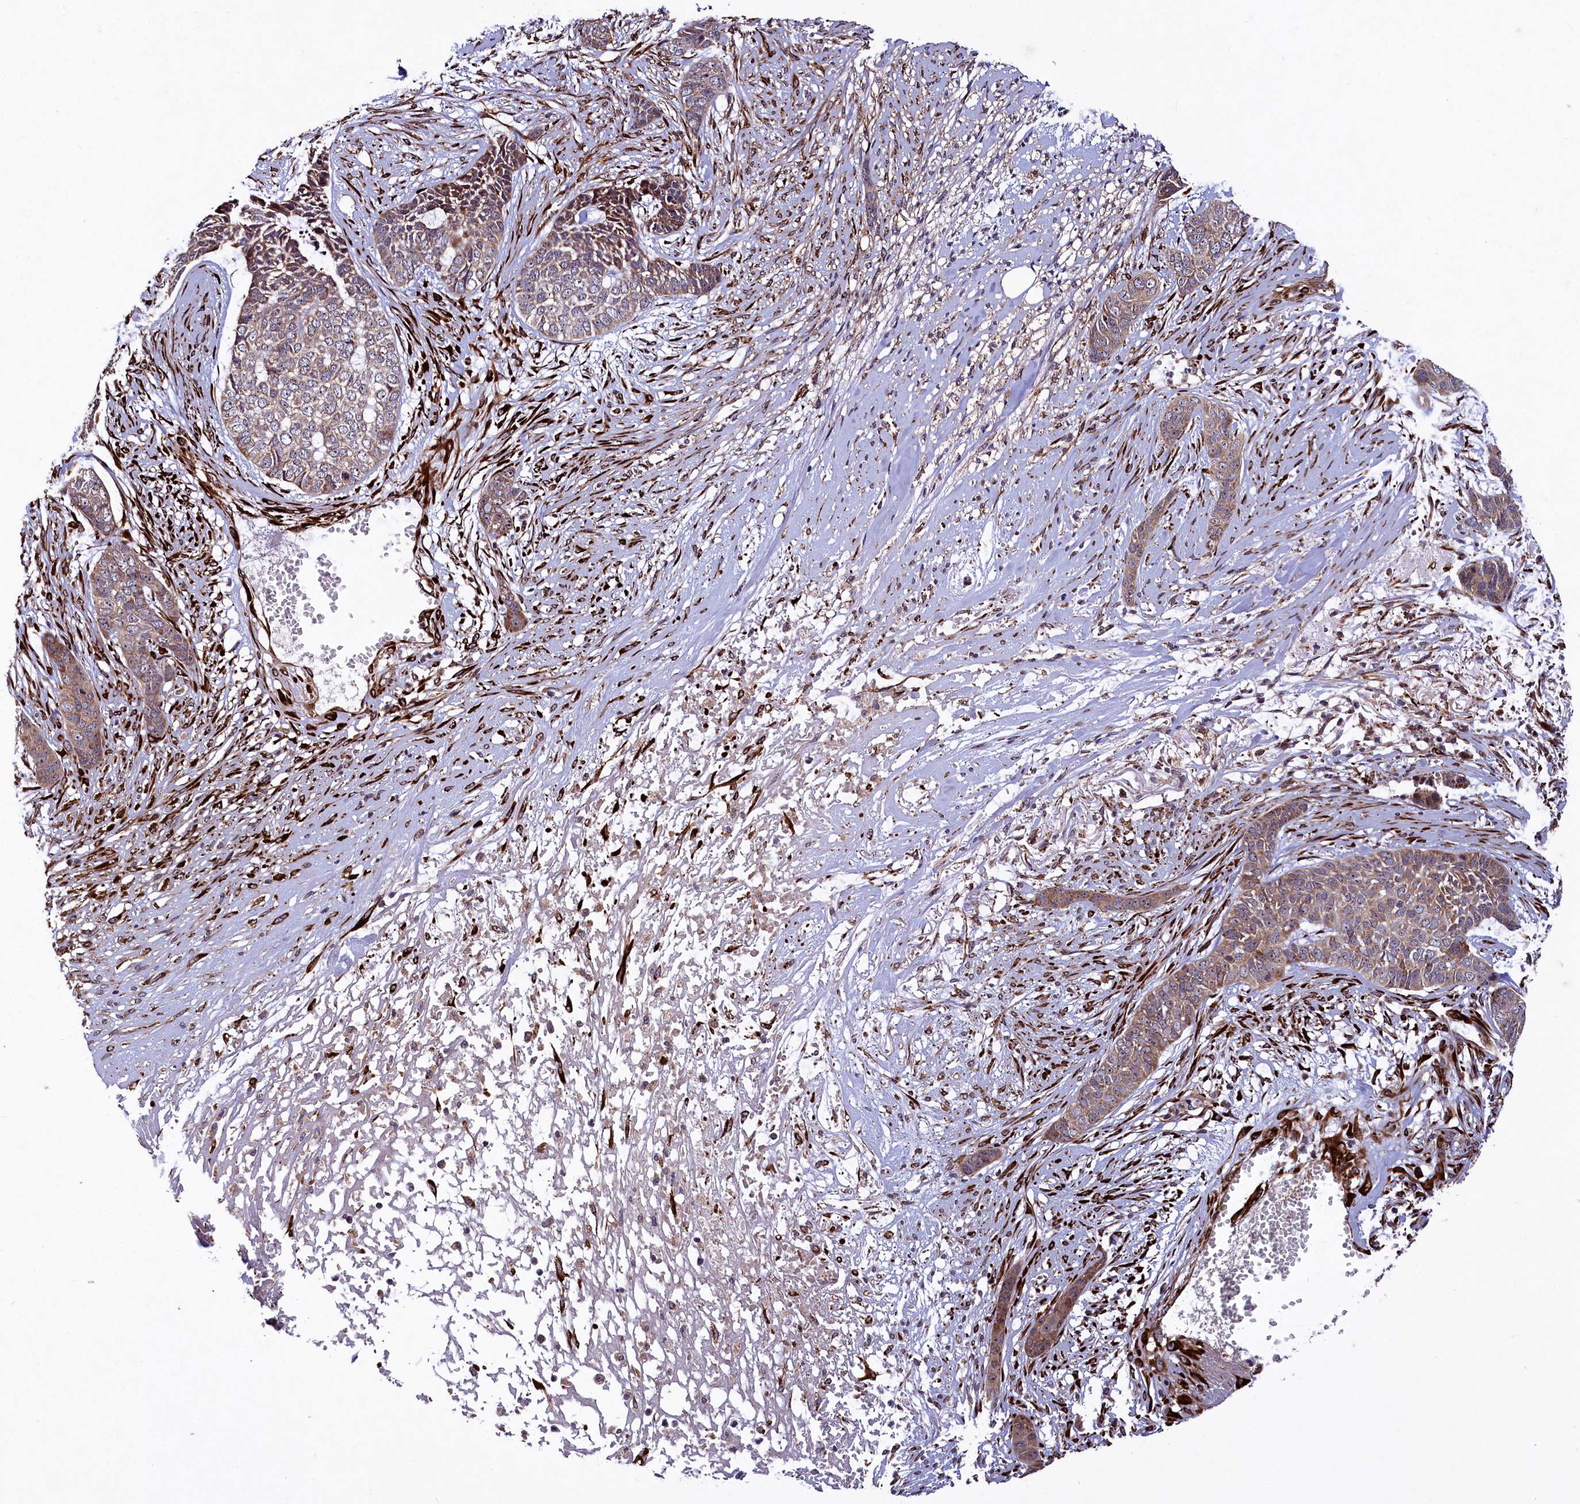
{"staining": {"intensity": "moderate", "quantity": ">75%", "location": "cytoplasmic/membranous"}, "tissue": "skin cancer", "cell_type": "Tumor cells", "image_type": "cancer", "snomed": [{"axis": "morphology", "description": "Basal cell carcinoma"}, {"axis": "topography", "description": "Skin"}], "caption": "Skin basal cell carcinoma stained with a protein marker displays moderate staining in tumor cells.", "gene": "ARRDC4", "patient": {"sex": "female", "age": 64}}